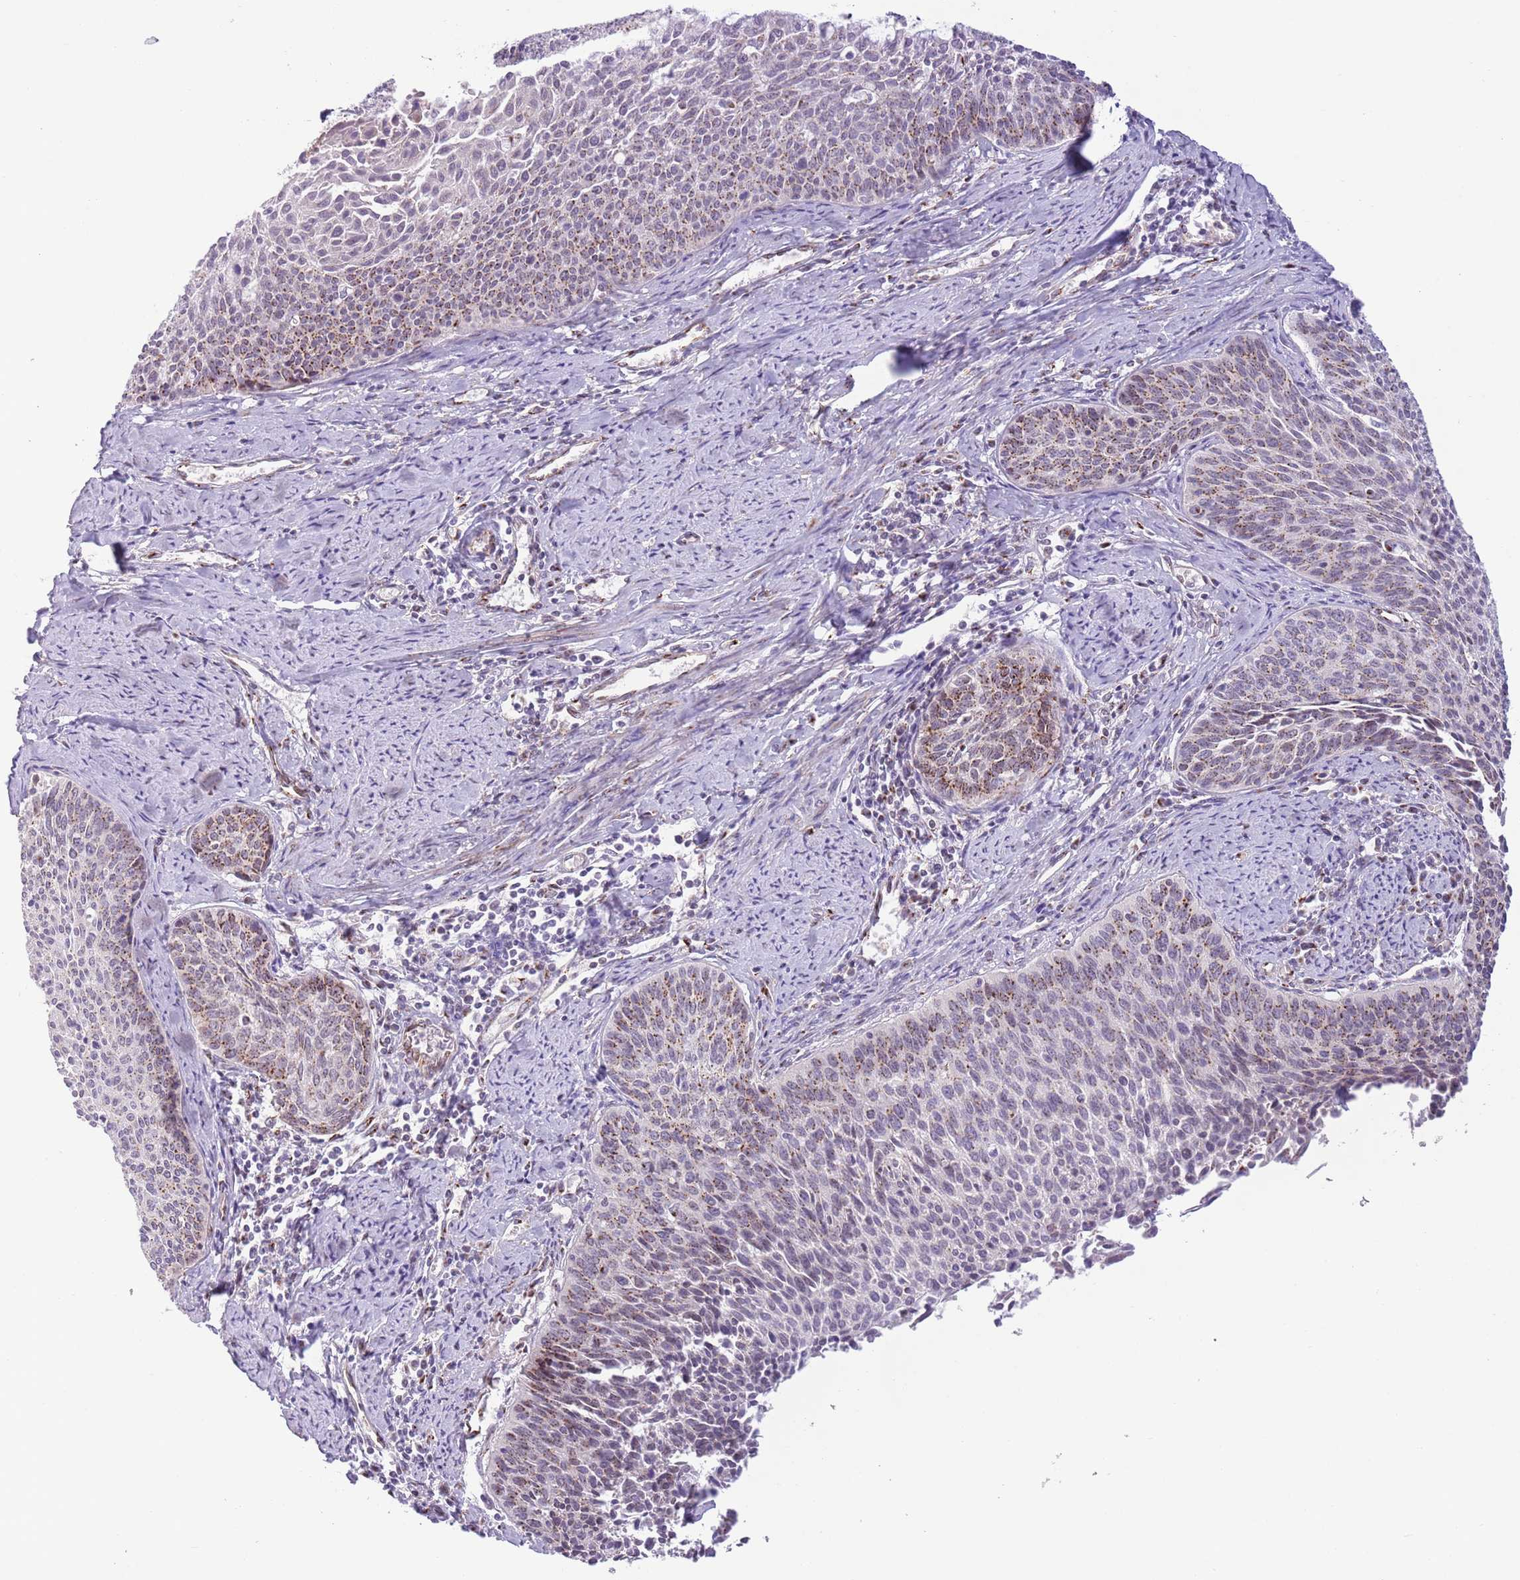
{"staining": {"intensity": "moderate", "quantity": "<25%", "location": "cytoplasmic/membranous"}, "tissue": "cervical cancer", "cell_type": "Tumor cells", "image_type": "cancer", "snomed": [{"axis": "morphology", "description": "Squamous cell carcinoma, NOS"}, {"axis": "topography", "description": "Cervix"}], "caption": "Squamous cell carcinoma (cervical) stained with IHC displays moderate cytoplasmic/membranous staining in approximately <25% of tumor cells.", "gene": "C20orf96", "patient": {"sex": "female", "age": 55}}